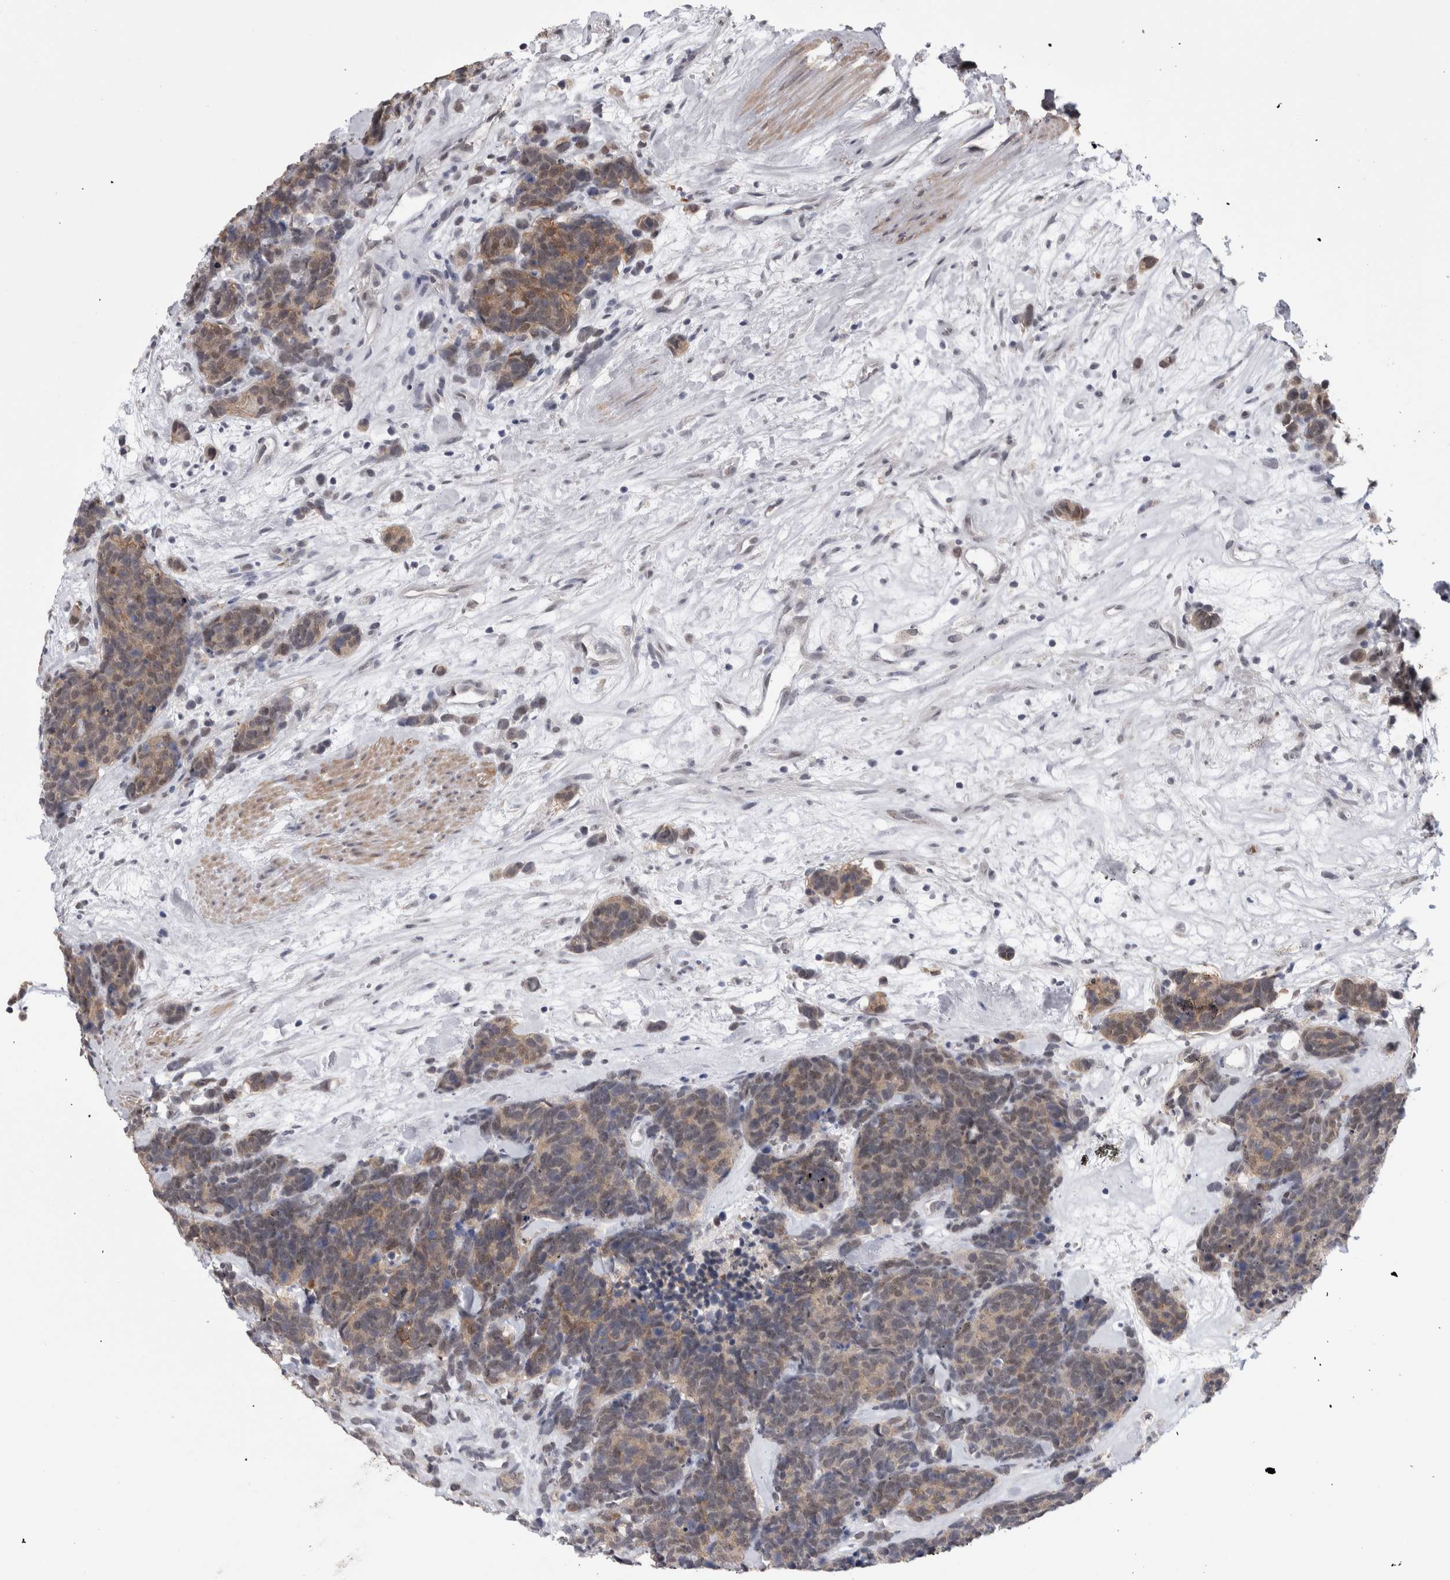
{"staining": {"intensity": "weak", "quantity": ">75%", "location": "cytoplasmic/membranous,nuclear"}, "tissue": "carcinoid", "cell_type": "Tumor cells", "image_type": "cancer", "snomed": [{"axis": "morphology", "description": "Carcinoma, NOS"}, {"axis": "morphology", "description": "Carcinoid, malignant, NOS"}, {"axis": "topography", "description": "Urinary bladder"}], "caption": "Tumor cells show low levels of weak cytoplasmic/membranous and nuclear expression in approximately >75% of cells in human carcinoid.", "gene": "PEBP4", "patient": {"sex": "male", "age": 57}}